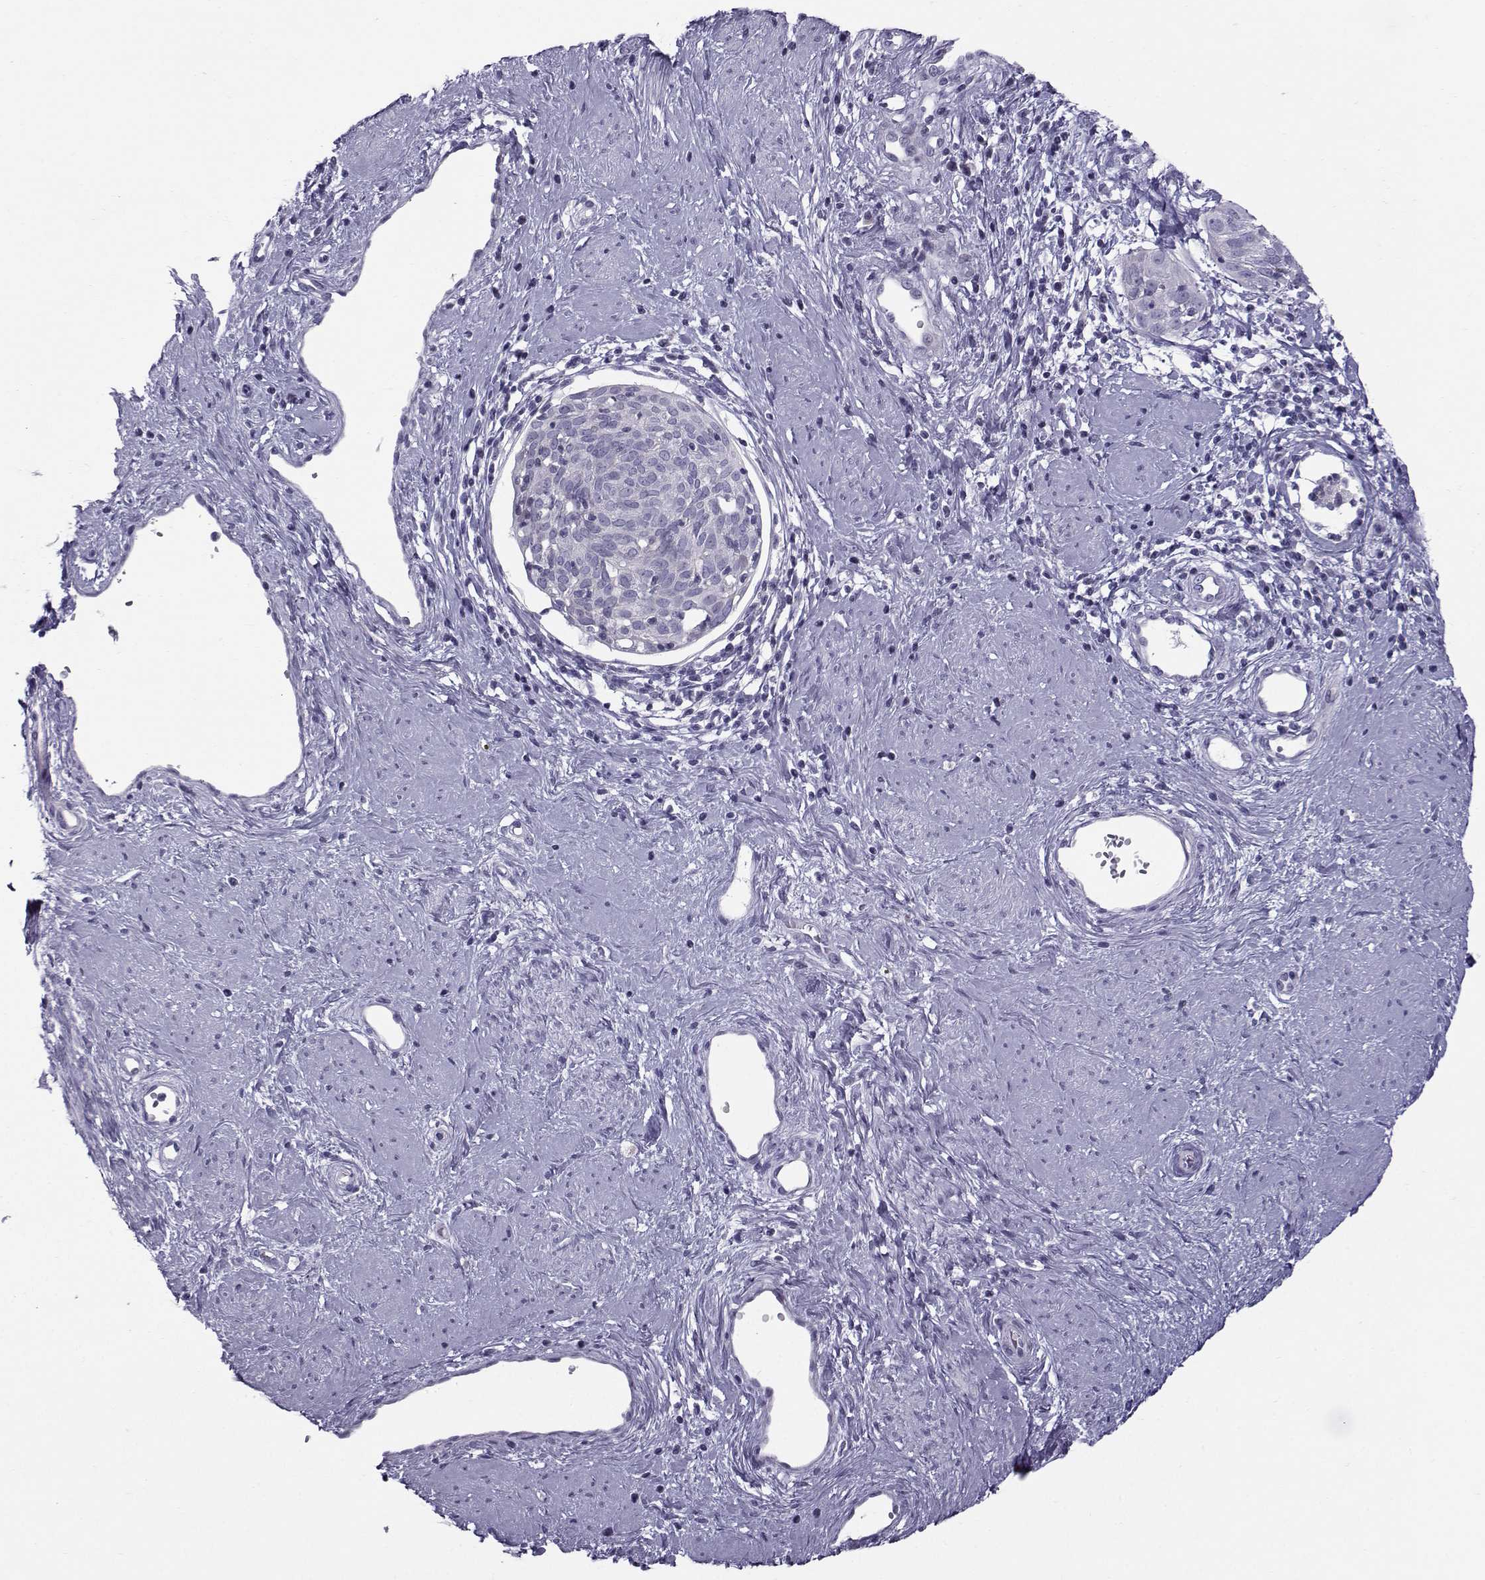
{"staining": {"intensity": "negative", "quantity": "none", "location": "none"}, "tissue": "cervical cancer", "cell_type": "Tumor cells", "image_type": "cancer", "snomed": [{"axis": "morphology", "description": "Squamous cell carcinoma, NOS"}, {"axis": "topography", "description": "Cervix"}], "caption": "High power microscopy histopathology image of an IHC micrograph of cervical cancer (squamous cell carcinoma), revealing no significant expression in tumor cells.", "gene": "DMRT3", "patient": {"sex": "female", "age": 39}}